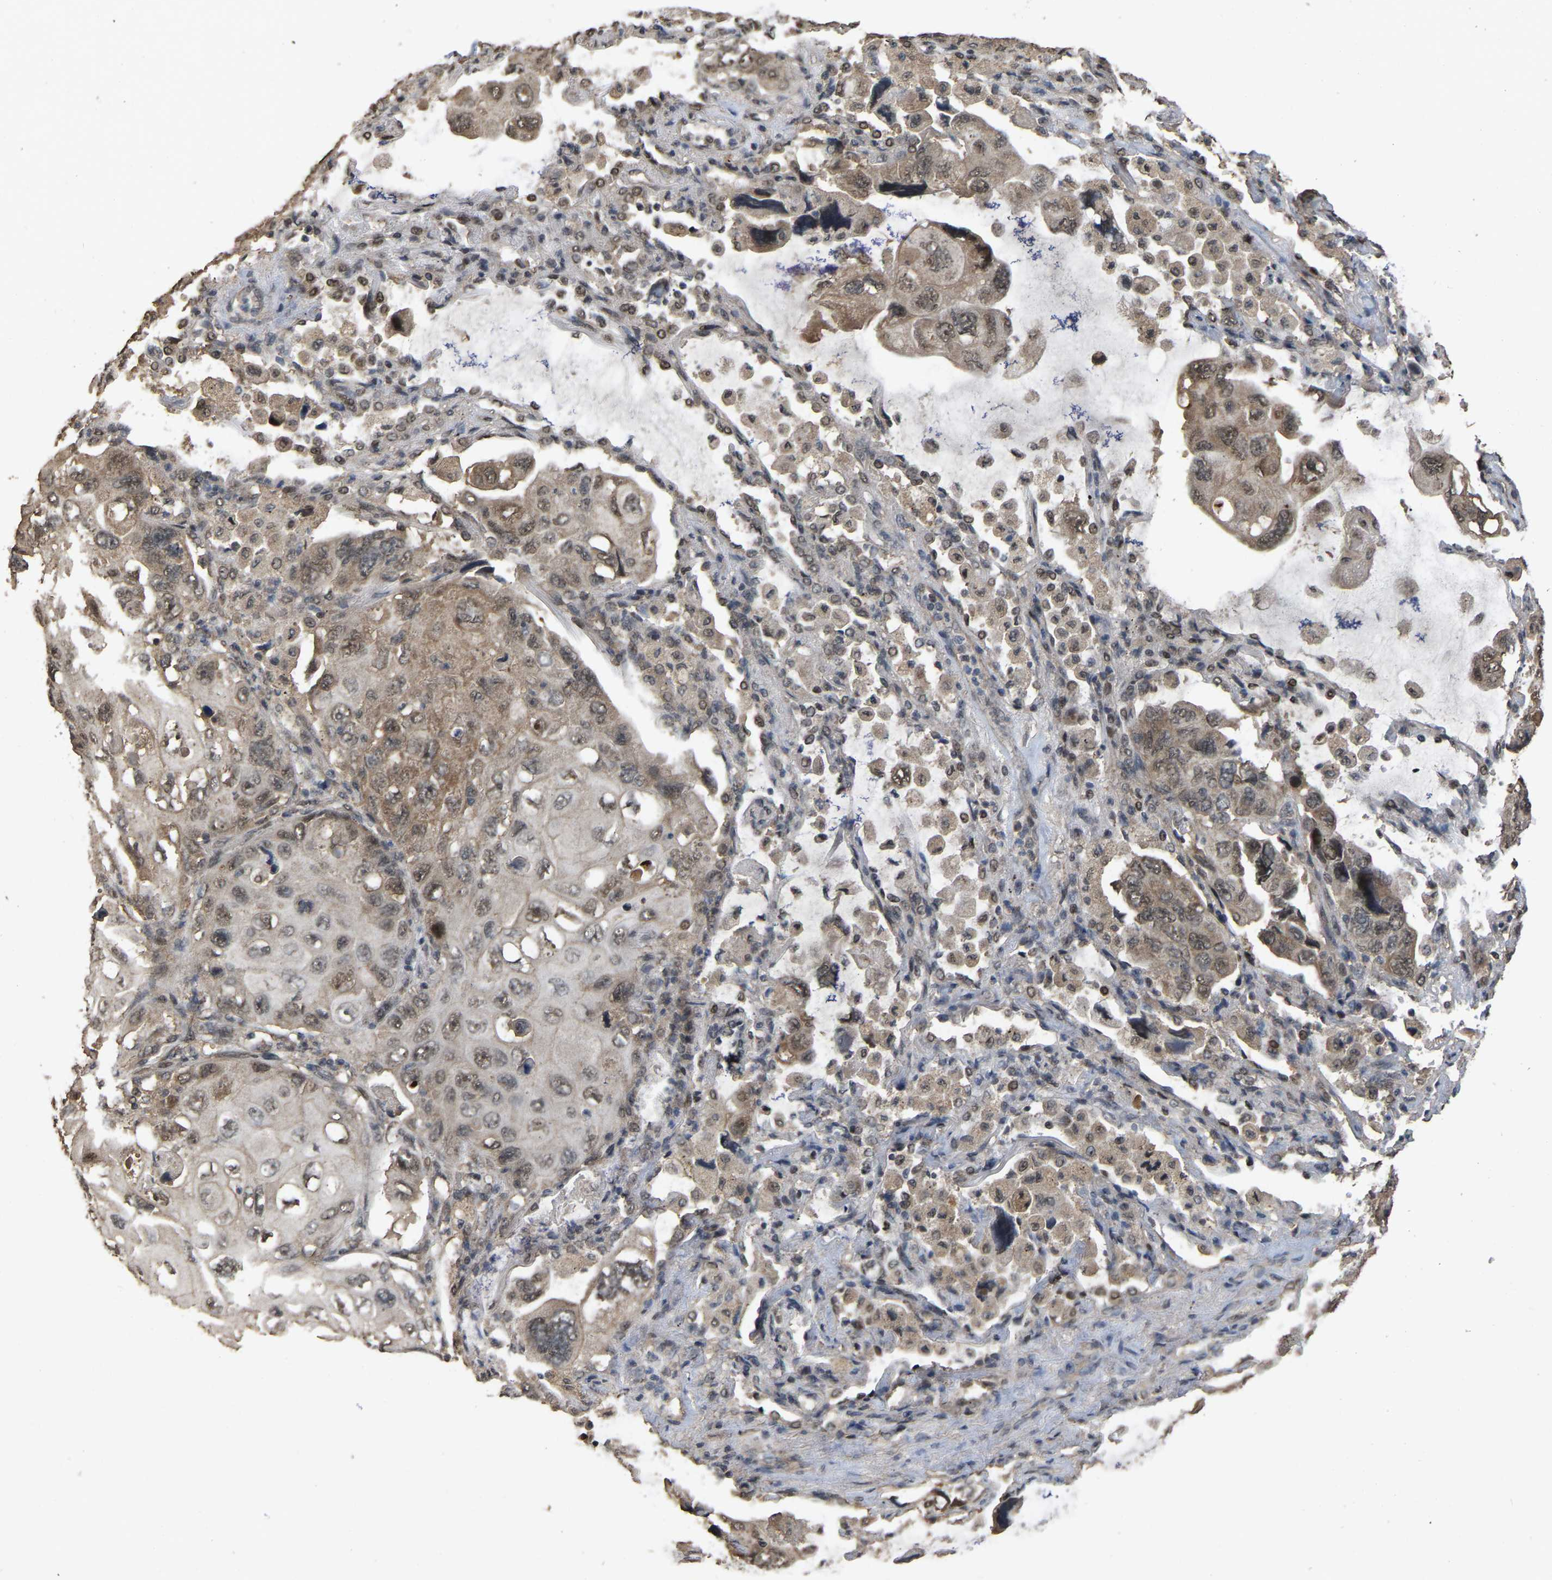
{"staining": {"intensity": "moderate", "quantity": ">75%", "location": "cytoplasmic/membranous"}, "tissue": "lung cancer", "cell_type": "Tumor cells", "image_type": "cancer", "snomed": [{"axis": "morphology", "description": "Squamous cell carcinoma, NOS"}, {"axis": "topography", "description": "Lung"}], "caption": "A histopathology image of human squamous cell carcinoma (lung) stained for a protein reveals moderate cytoplasmic/membranous brown staining in tumor cells. Nuclei are stained in blue.", "gene": "ARHGAP23", "patient": {"sex": "female", "age": 73}}